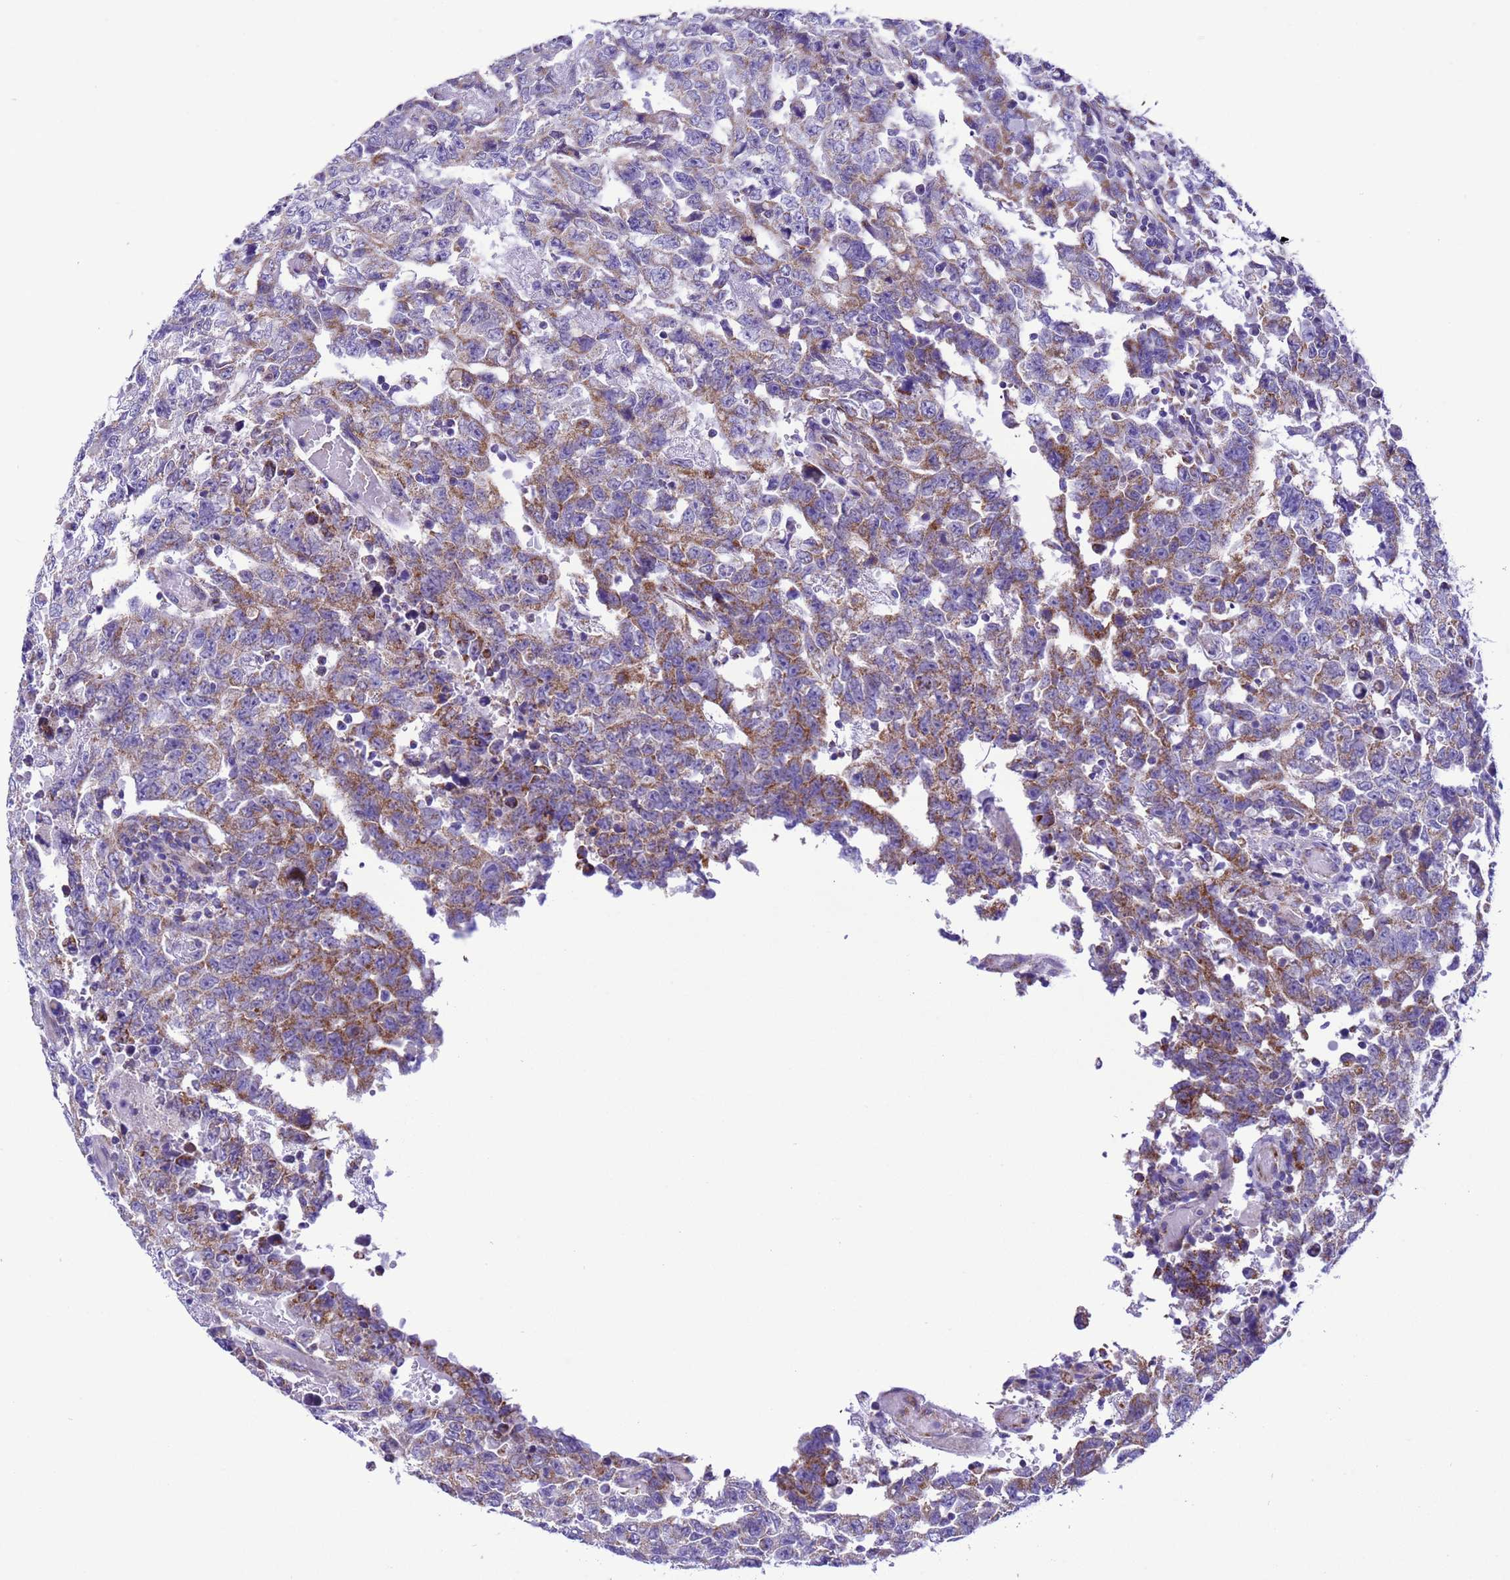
{"staining": {"intensity": "moderate", "quantity": "25%-75%", "location": "cytoplasmic/membranous"}, "tissue": "testis cancer", "cell_type": "Tumor cells", "image_type": "cancer", "snomed": [{"axis": "morphology", "description": "Carcinoma, Embryonal, NOS"}, {"axis": "topography", "description": "Testis"}], "caption": "An immunohistochemistry histopathology image of tumor tissue is shown. Protein staining in brown labels moderate cytoplasmic/membranous positivity in testis cancer within tumor cells. The protein of interest is stained brown, and the nuclei are stained in blue (DAB IHC with brightfield microscopy, high magnification).", "gene": "CCDC191", "patient": {"sex": "male", "age": 26}}